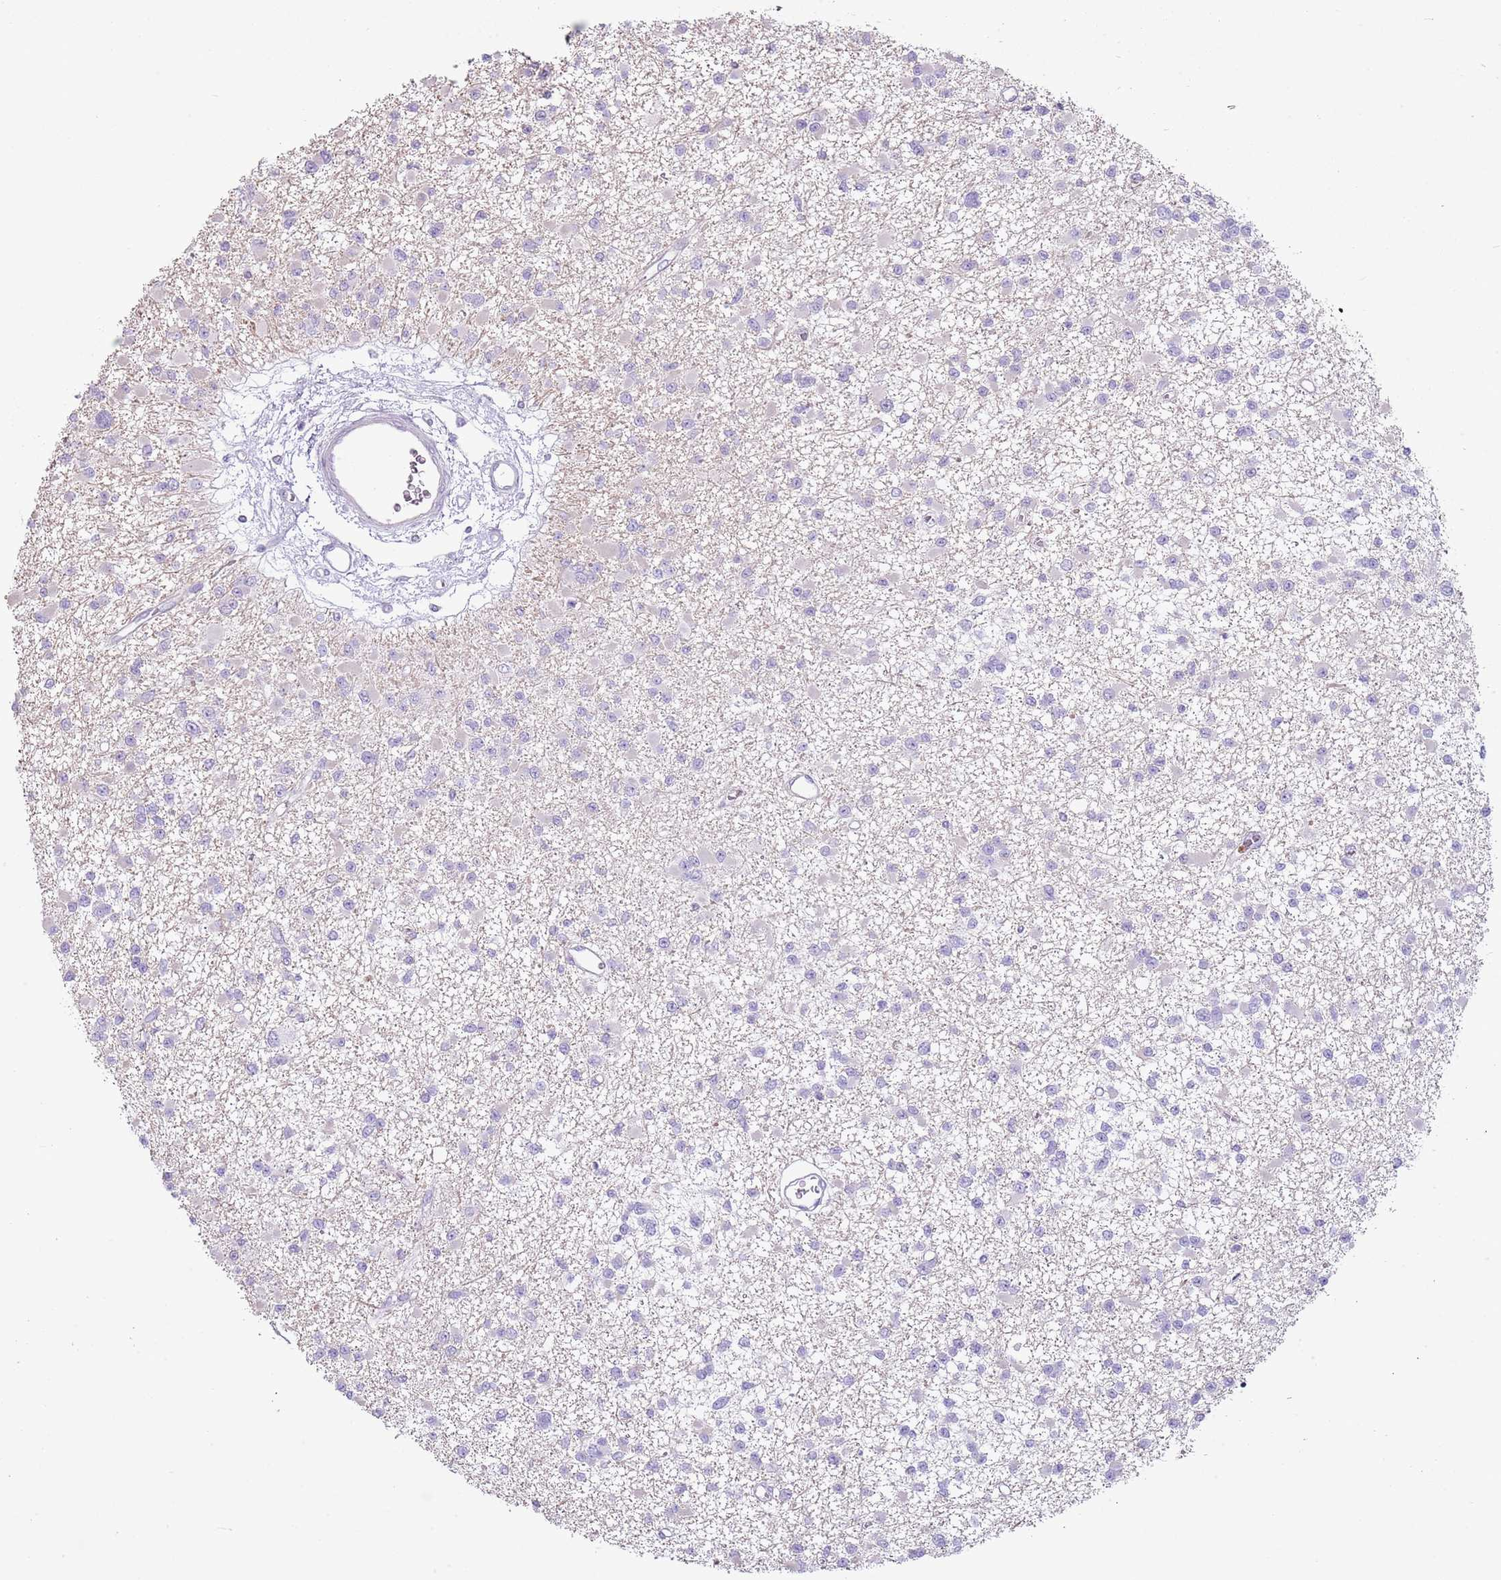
{"staining": {"intensity": "negative", "quantity": "none", "location": "none"}, "tissue": "glioma", "cell_type": "Tumor cells", "image_type": "cancer", "snomed": [{"axis": "morphology", "description": "Glioma, malignant, Low grade"}, {"axis": "topography", "description": "Brain"}], "caption": "There is no significant staining in tumor cells of glioma. (Immunohistochemistry (ihc), brightfield microscopy, high magnification).", "gene": "CD177", "patient": {"sex": "female", "age": 22}}